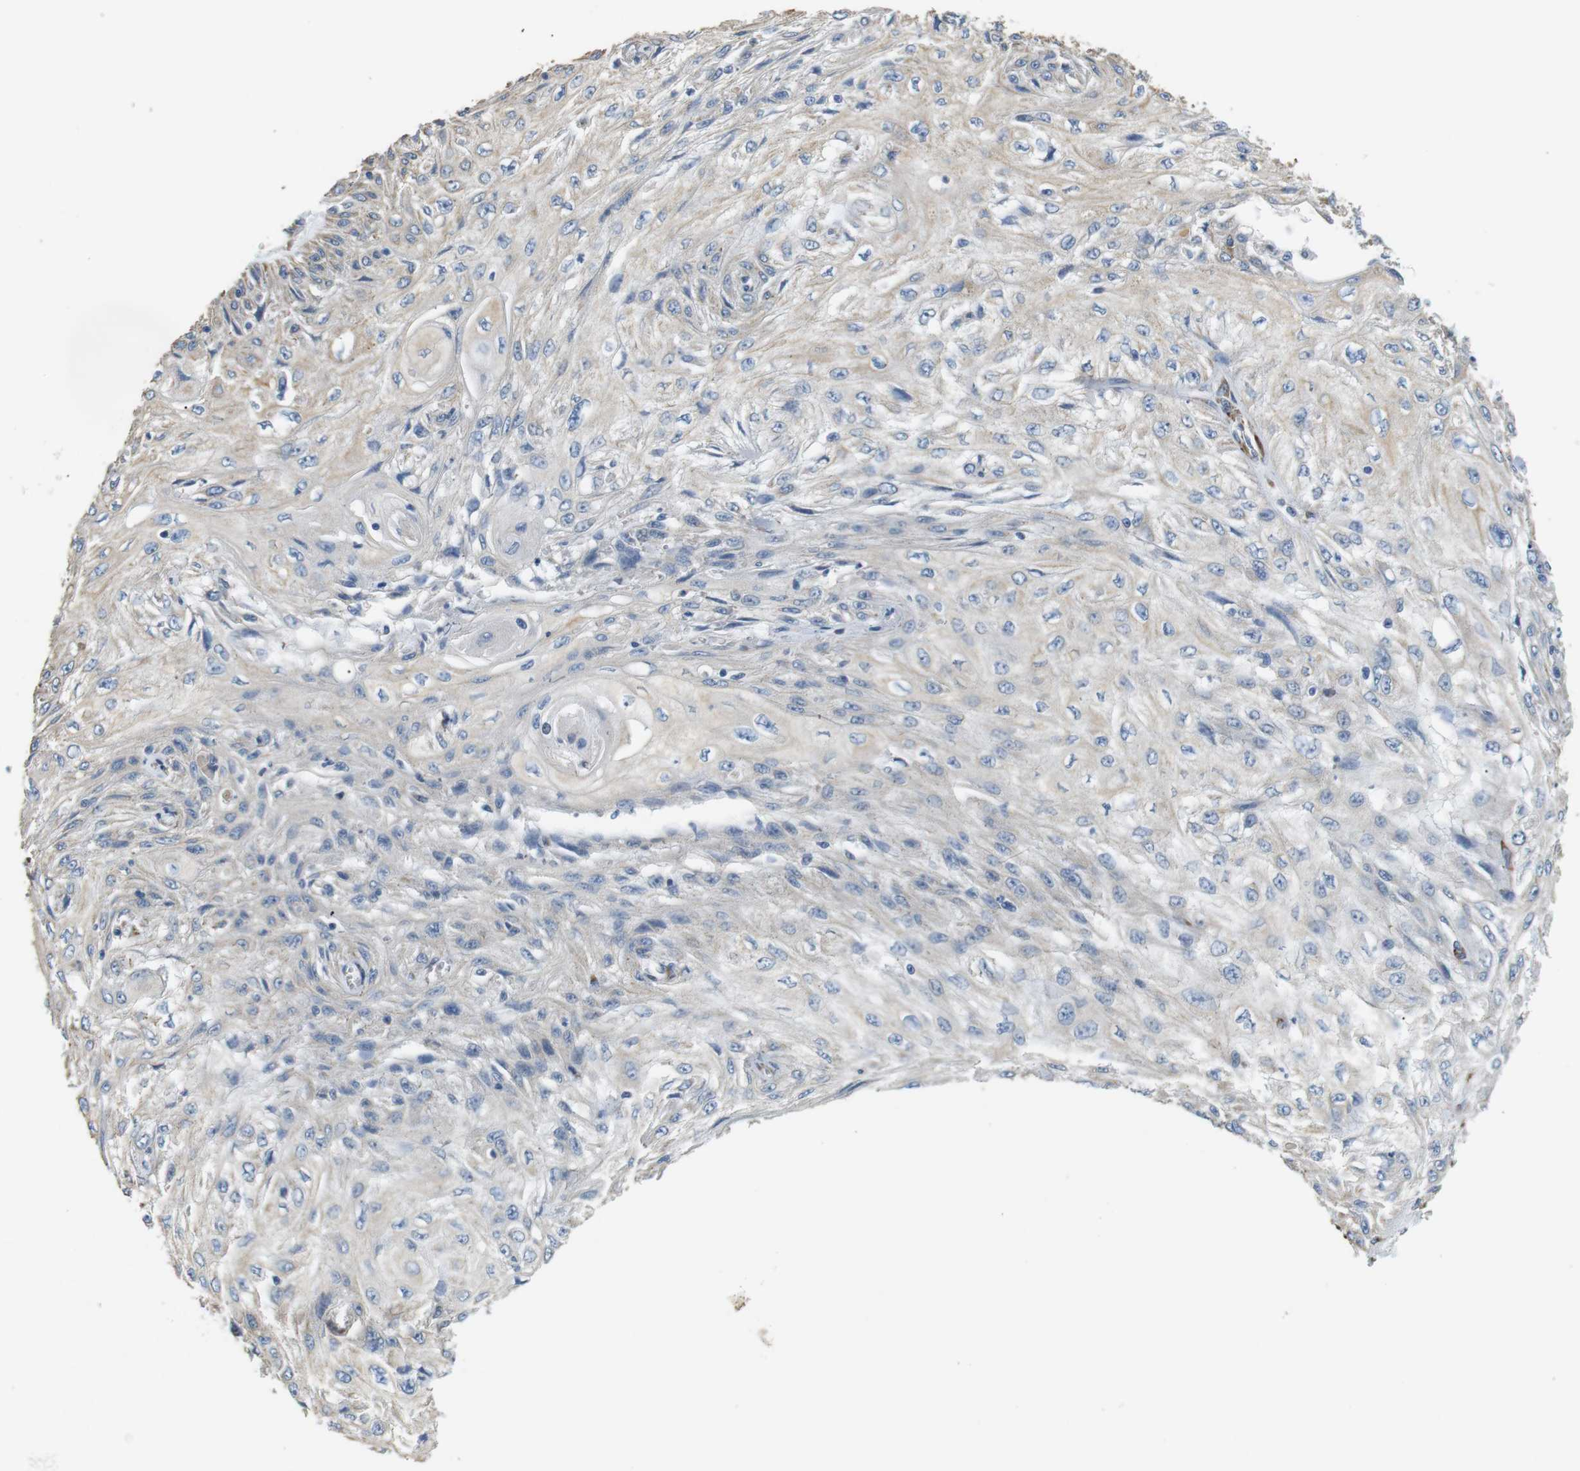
{"staining": {"intensity": "negative", "quantity": "none", "location": "none"}, "tissue": "skin cancer", "cell_type": "Tumor cells", "image_type": "cancer", "snomed": [{"axis": "morphology", "description": "Squamous cell carcinoma, NOS"}, {"axis": "topography", "description": "Skin"}], "caption": "Tumor cells show no significant protein expression in skin cancer.", "gene": "UNC5CL", "patient": {"sex": "male", "age": 75}}